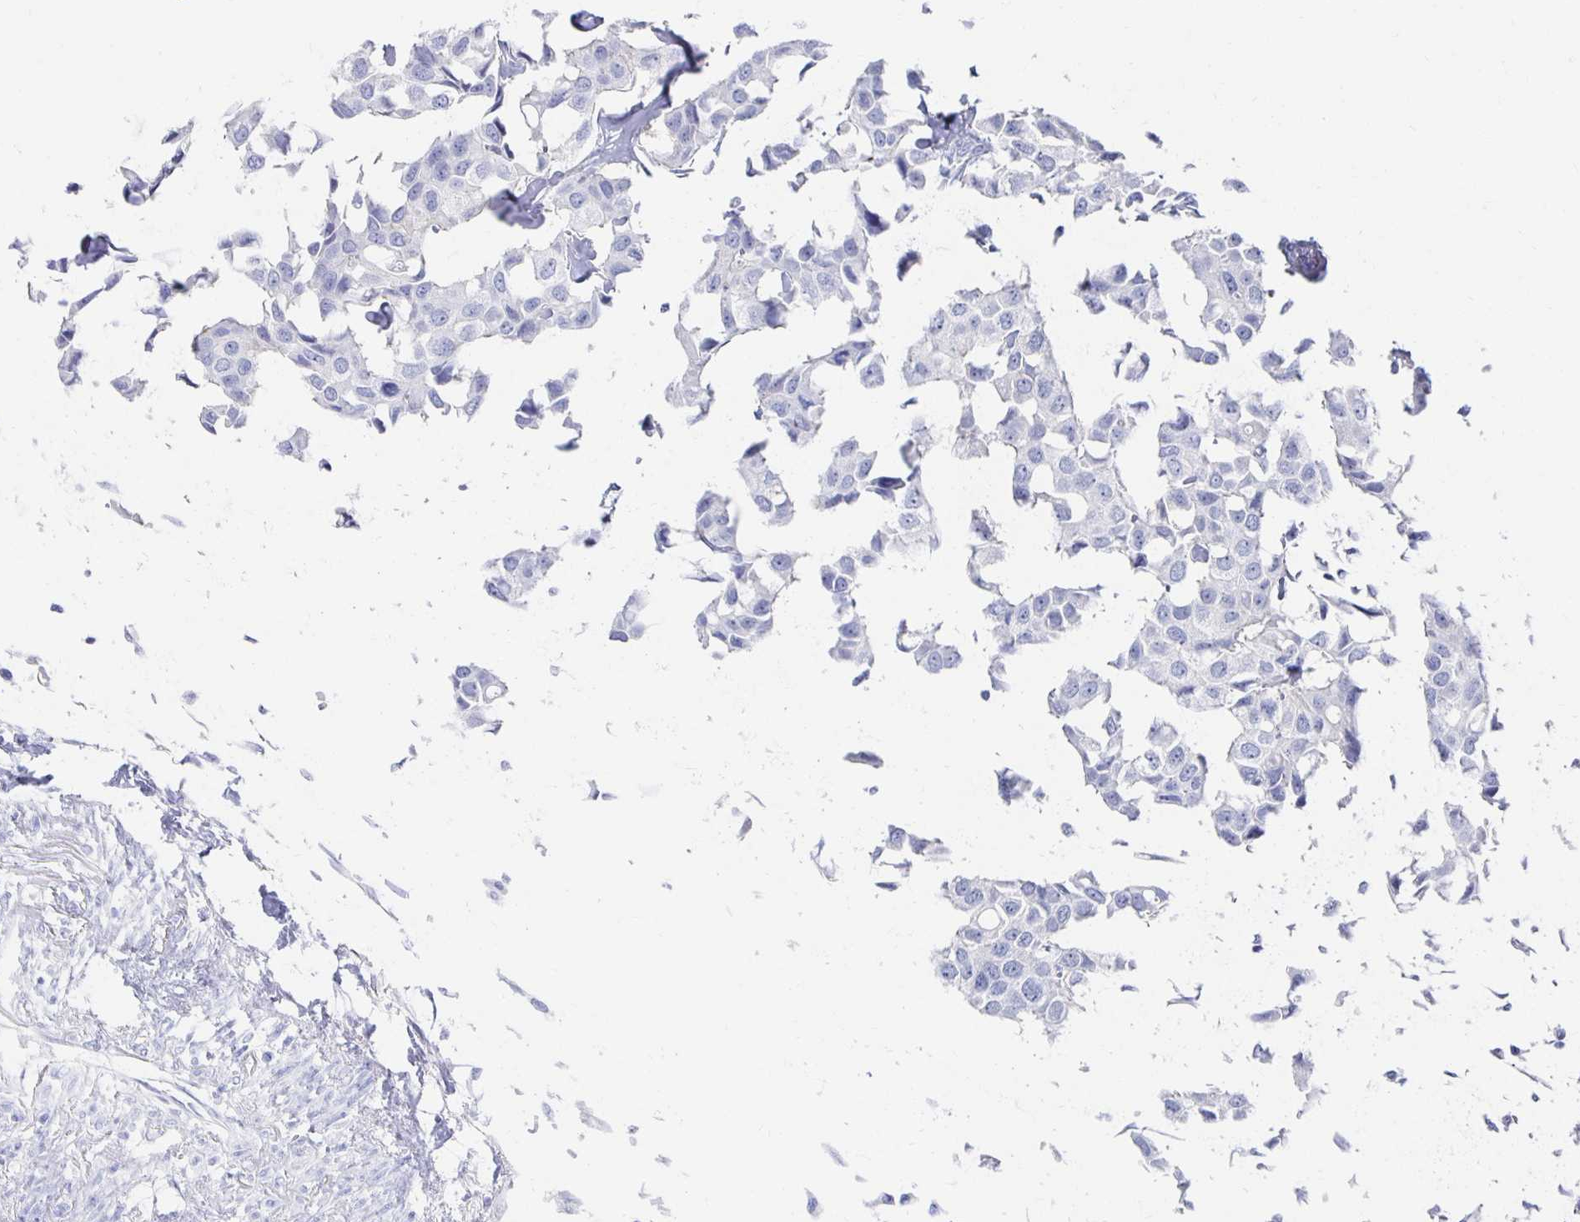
{"staining": {"intensity": "negative", "quantity": "none", "location": "none"}, "tissue": "breast cancer", "cell_type": "Tumor cells", "image_type": "cancer", "snomed": [{"axis": "morphology", "description": "Duct carcinoma"}, {"axis": "topography", "description": "Breast"}], "caption": "Protein analysis of breast cancer exhibits no significant positivity in tumor cells.", "gene": "PRDM7", "patient": {"sex": "female", "age": 80}}